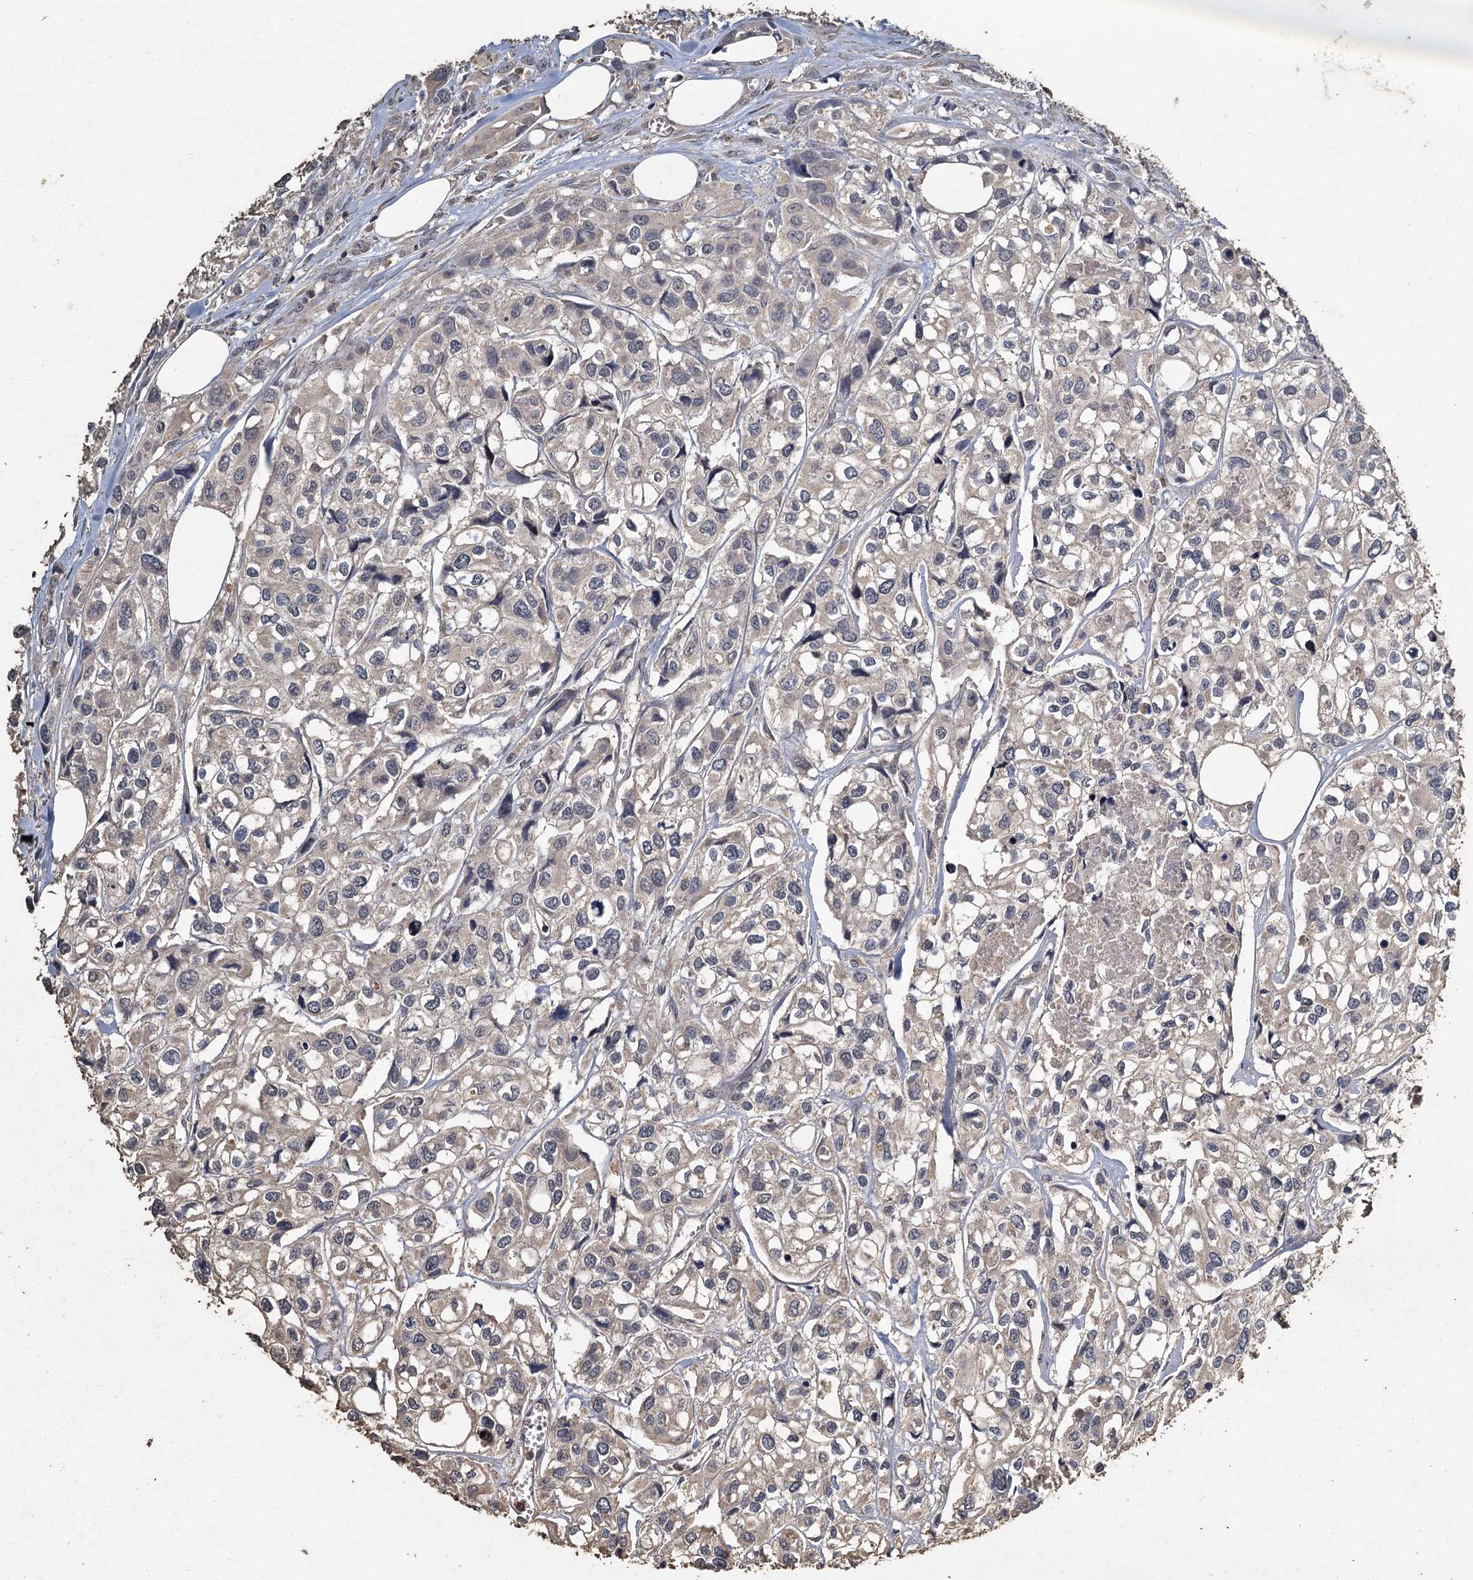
{"staining": {"intensity": "weak", "quantity": "<25%", "location": "cytoplasmic/membranous"}, "tissue": "urothelial cancer", "cell_type": "Tumor cells", "image_type": "cancer", "snomed": [{"axis": "morphology", "description": "Urothelial carcinoma, High grade"}, {"axis": "topography", "description": "Urinary bladder"}], "caption": "DAB immunohistochemical staining of urothelial cancer demonstrates no significant positivity in tumor cells.", "gene": "CCDC61", "patient": {"sex": "male", "age": 67}}